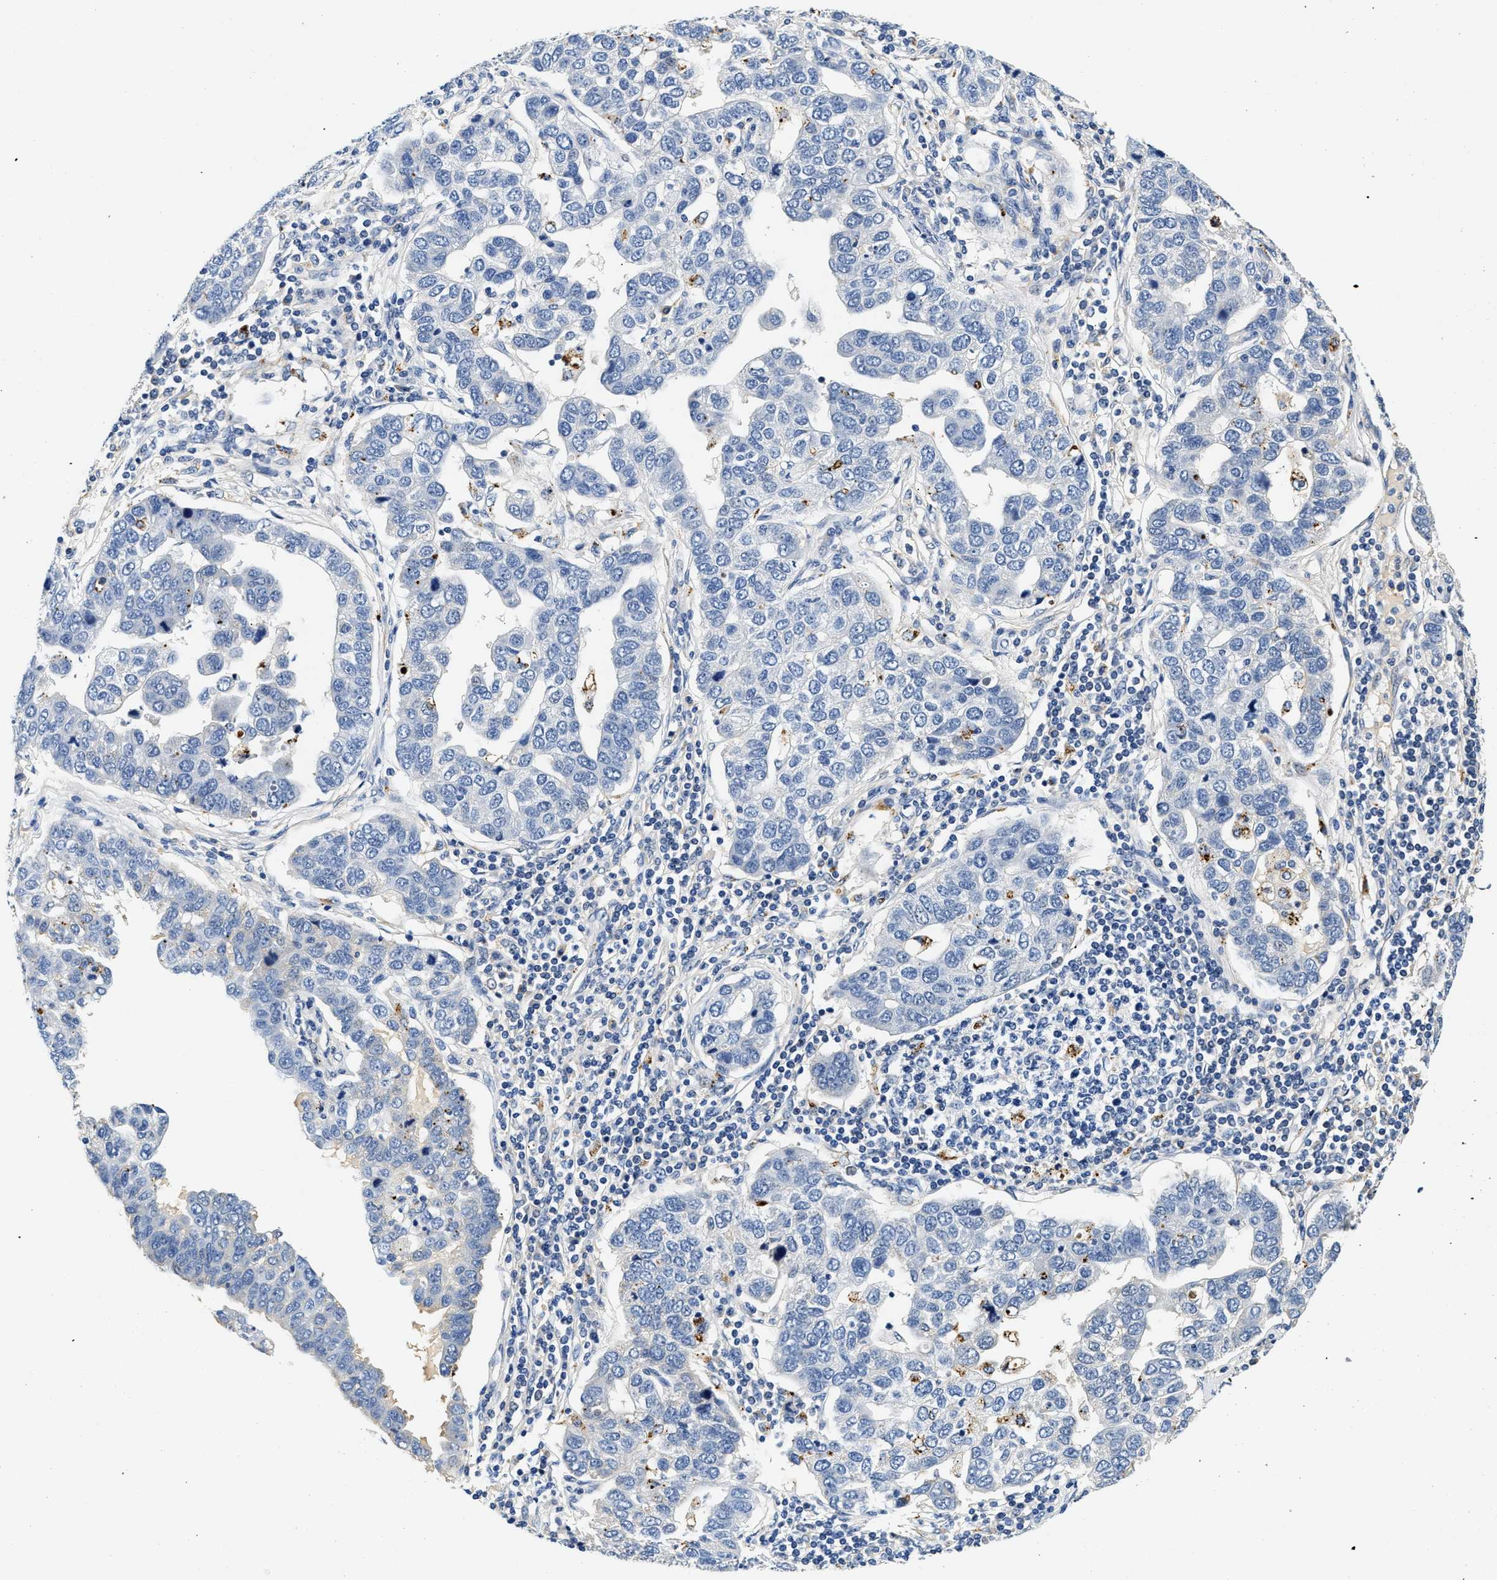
{"staining": {"intensity": "negative", "quantity": "none", "location": "none"}, "tissue": "pancreatic cancer", "cell_type": "Tumor cells", "image_type": "cancer", "snomed": [{"axis": "morphology", "description": "Adenocarcinoma, NOS"}, {"axis": "topography", "description": "Pancreas"}], "caption": "The micrograph shows no staining of tumor cells in pancreatic cancer (adenocarcinoma). The staining is performed using DAB brown chromogen with nuclei counter-stained in using hematoxylin.", "gene": "MED22", "patient": {"sex": "female", "age": 61}}